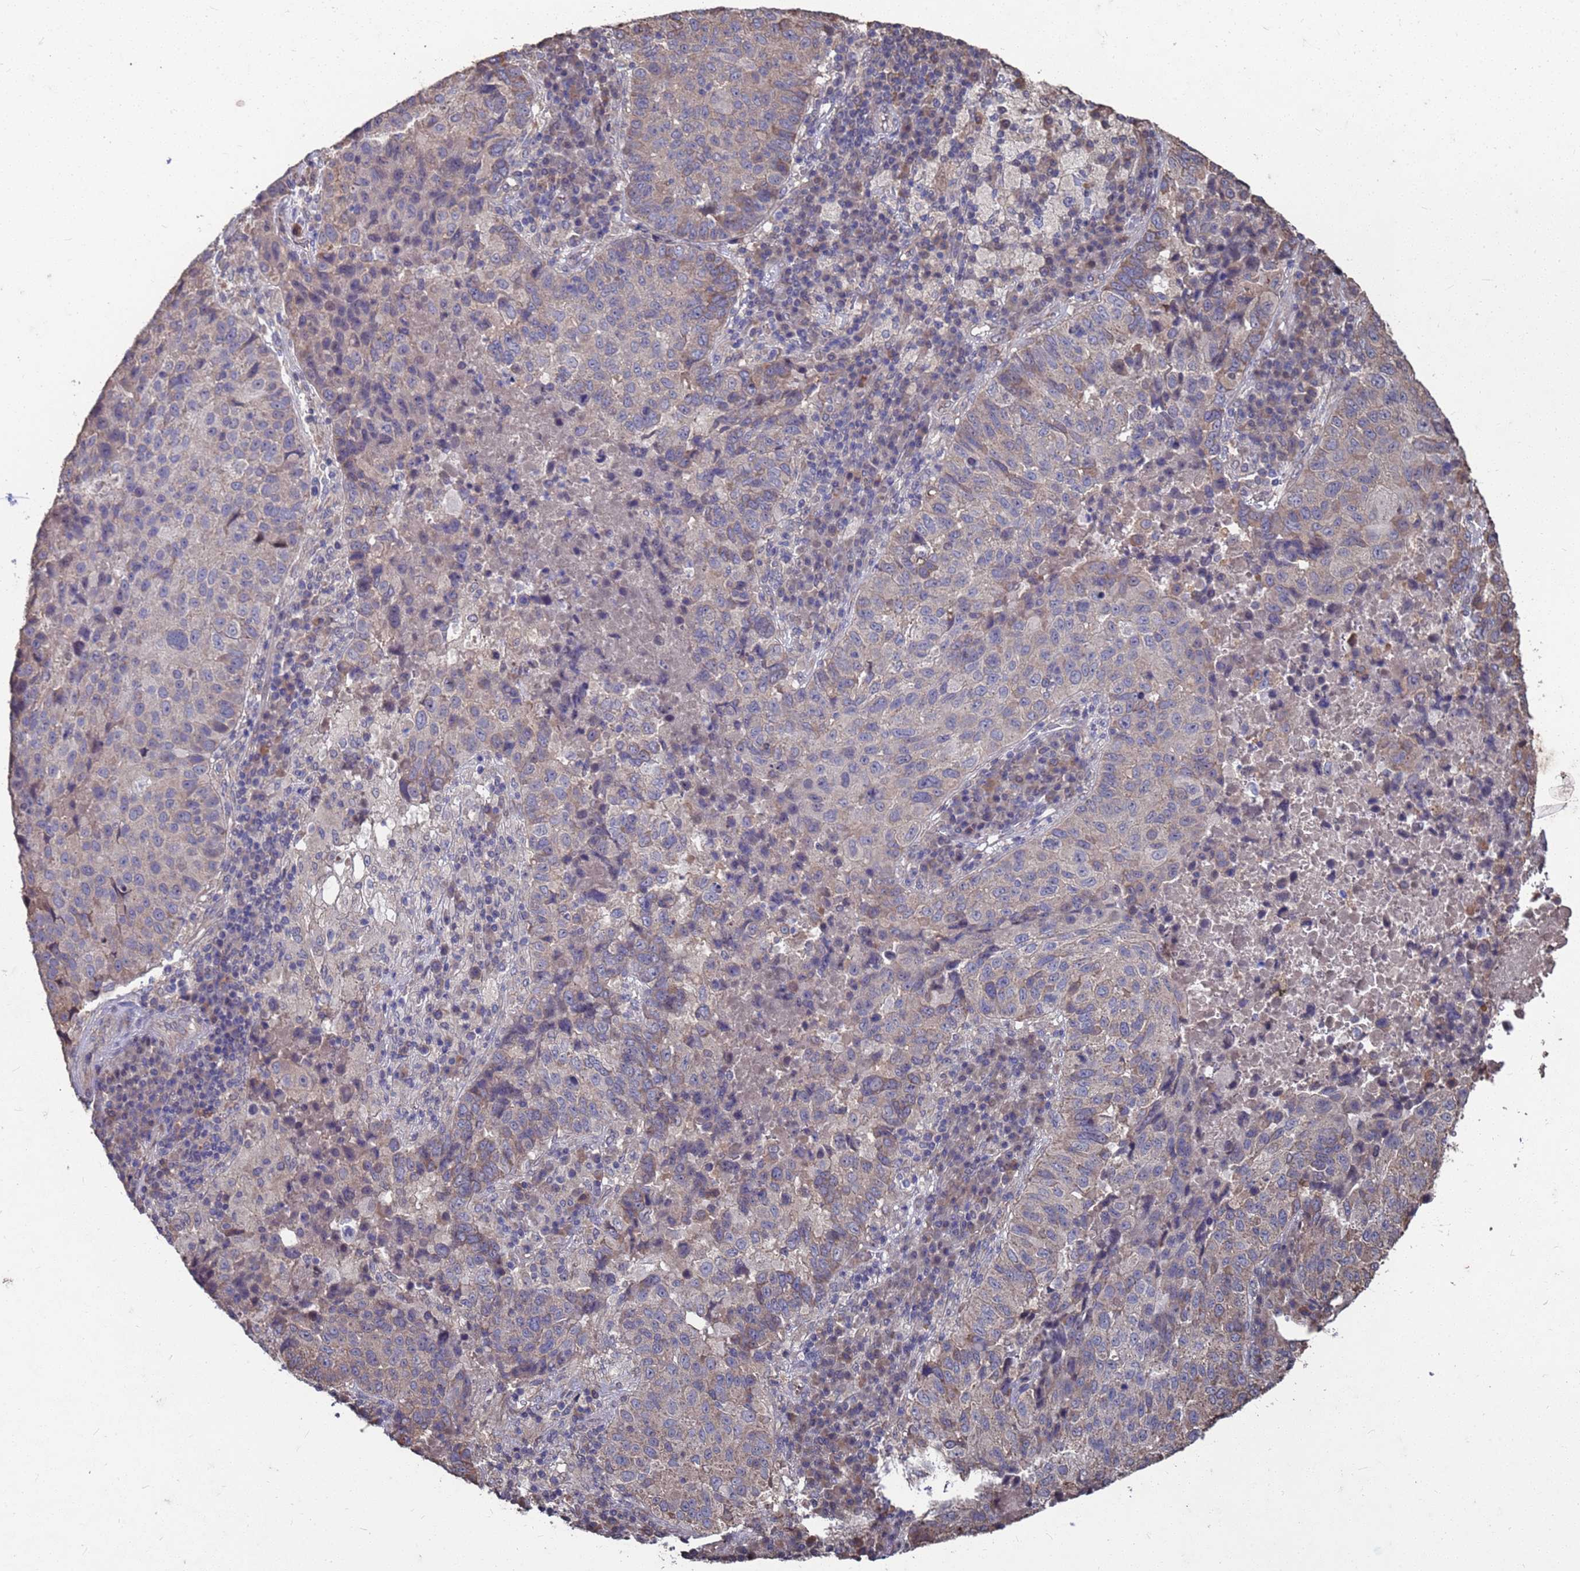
{"staining": {"intensity": "weak", "quantity": "25%-75%", "location": "cytoplasmic/membranous"}, "tissue": "lung cancer", "cell_type": "Tumor cells", "image_type": "cancer", "snomed": [{"axis": "morphology", "description": "Squamous cell carcinoma, NOS"}, {"axis": "topography", "description": "Lung"}], "caption": "Brown immunohistochemical staining in human squamous cell carcinoma (lung) demonstrates weak cytoplasmic/membranous expression in approximately 25%-75% of tumor cells.", "gene": "CFAP119", "patient": {"sex": "male", "age": 73}}